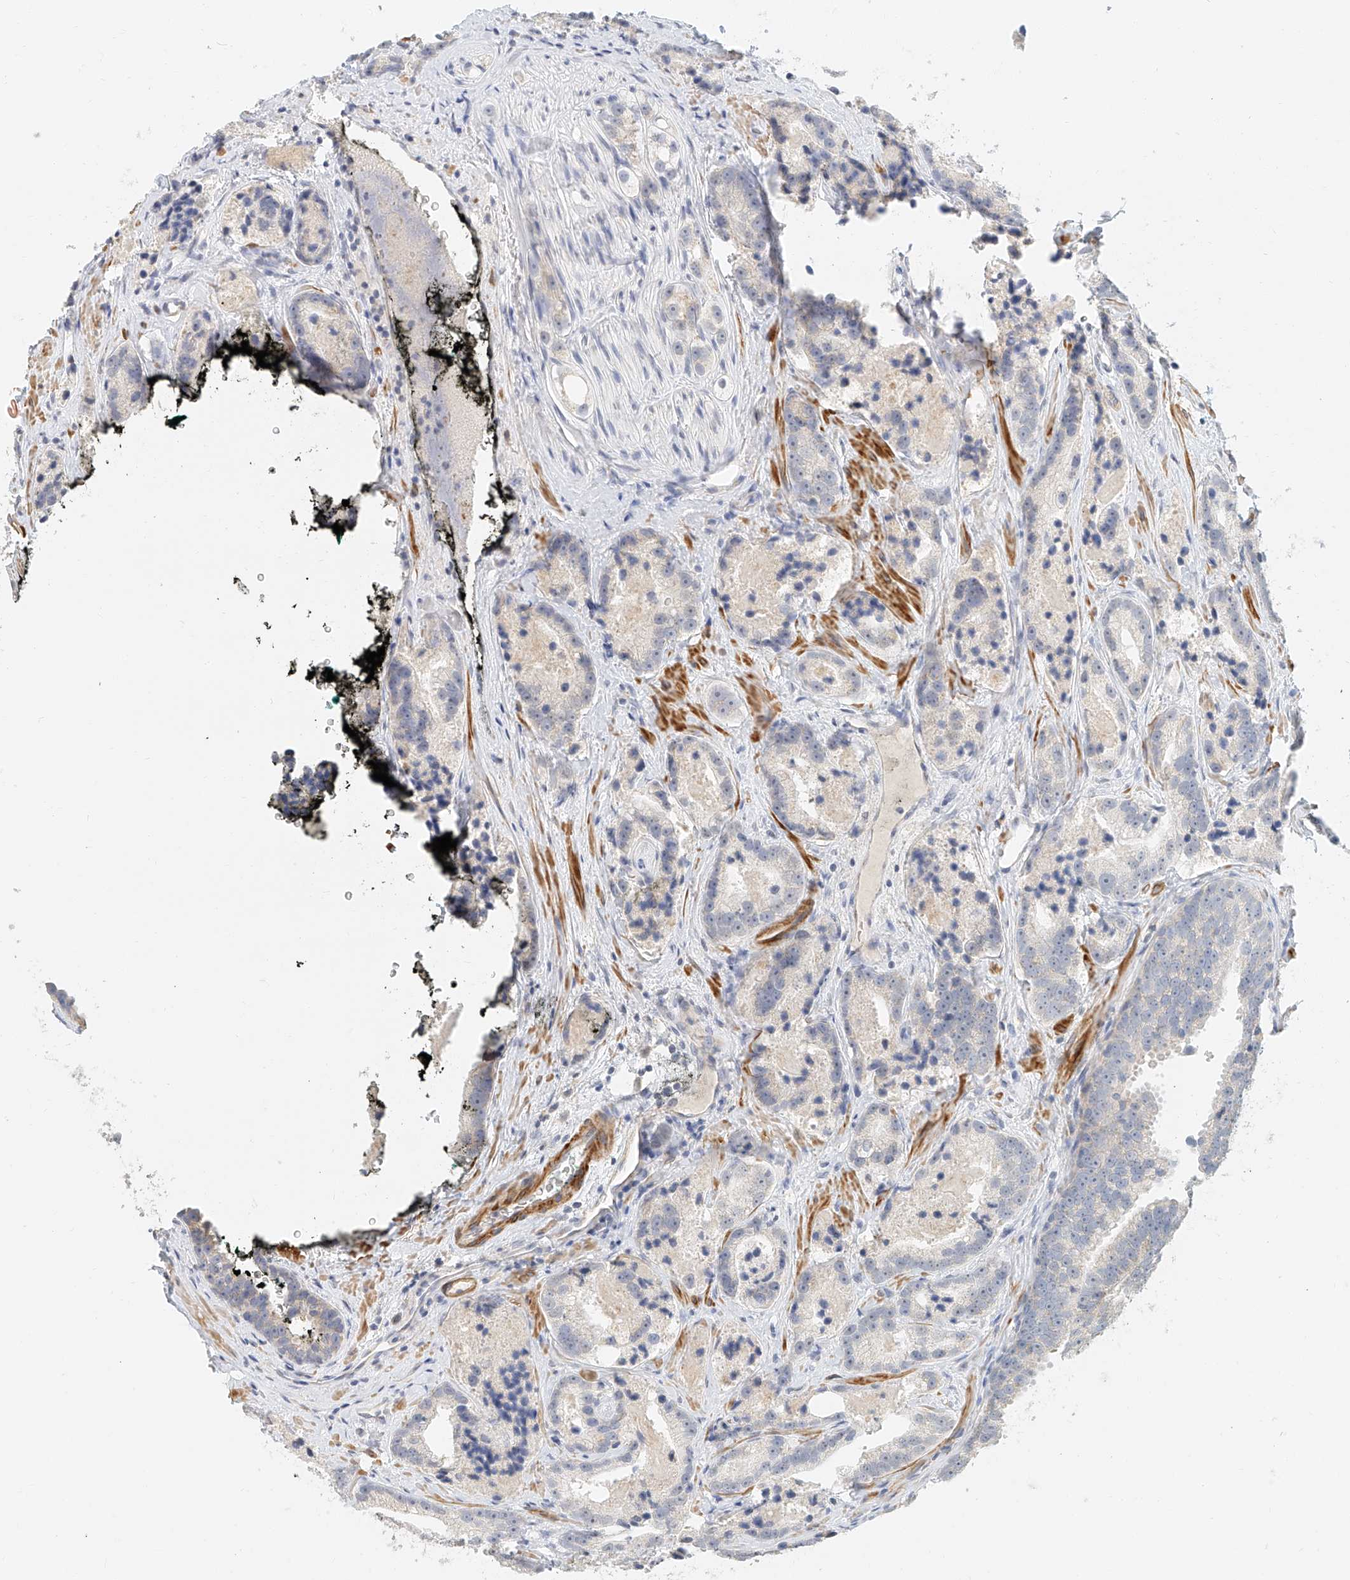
{"staining": {"intensity": "negative", "quantity": "none", "location": "none"}, "tissue": "prostate cancer", "cell_type": "Tumor cells", "image_type": "cancer", "snomed": [{"axis": "morphology", "description": "Adenocarcinoma, High grade"}, {"axis": "topography", "description": "Prostate"}], "caption": "Immunohistochemistry image of high-grade adenocarcinoma (prostate) stained for a protein (brown), which demonstrates no positivity in tumor cells.", "gene": "CXorf58", "patient": {"sex": "male", "age": 62}}